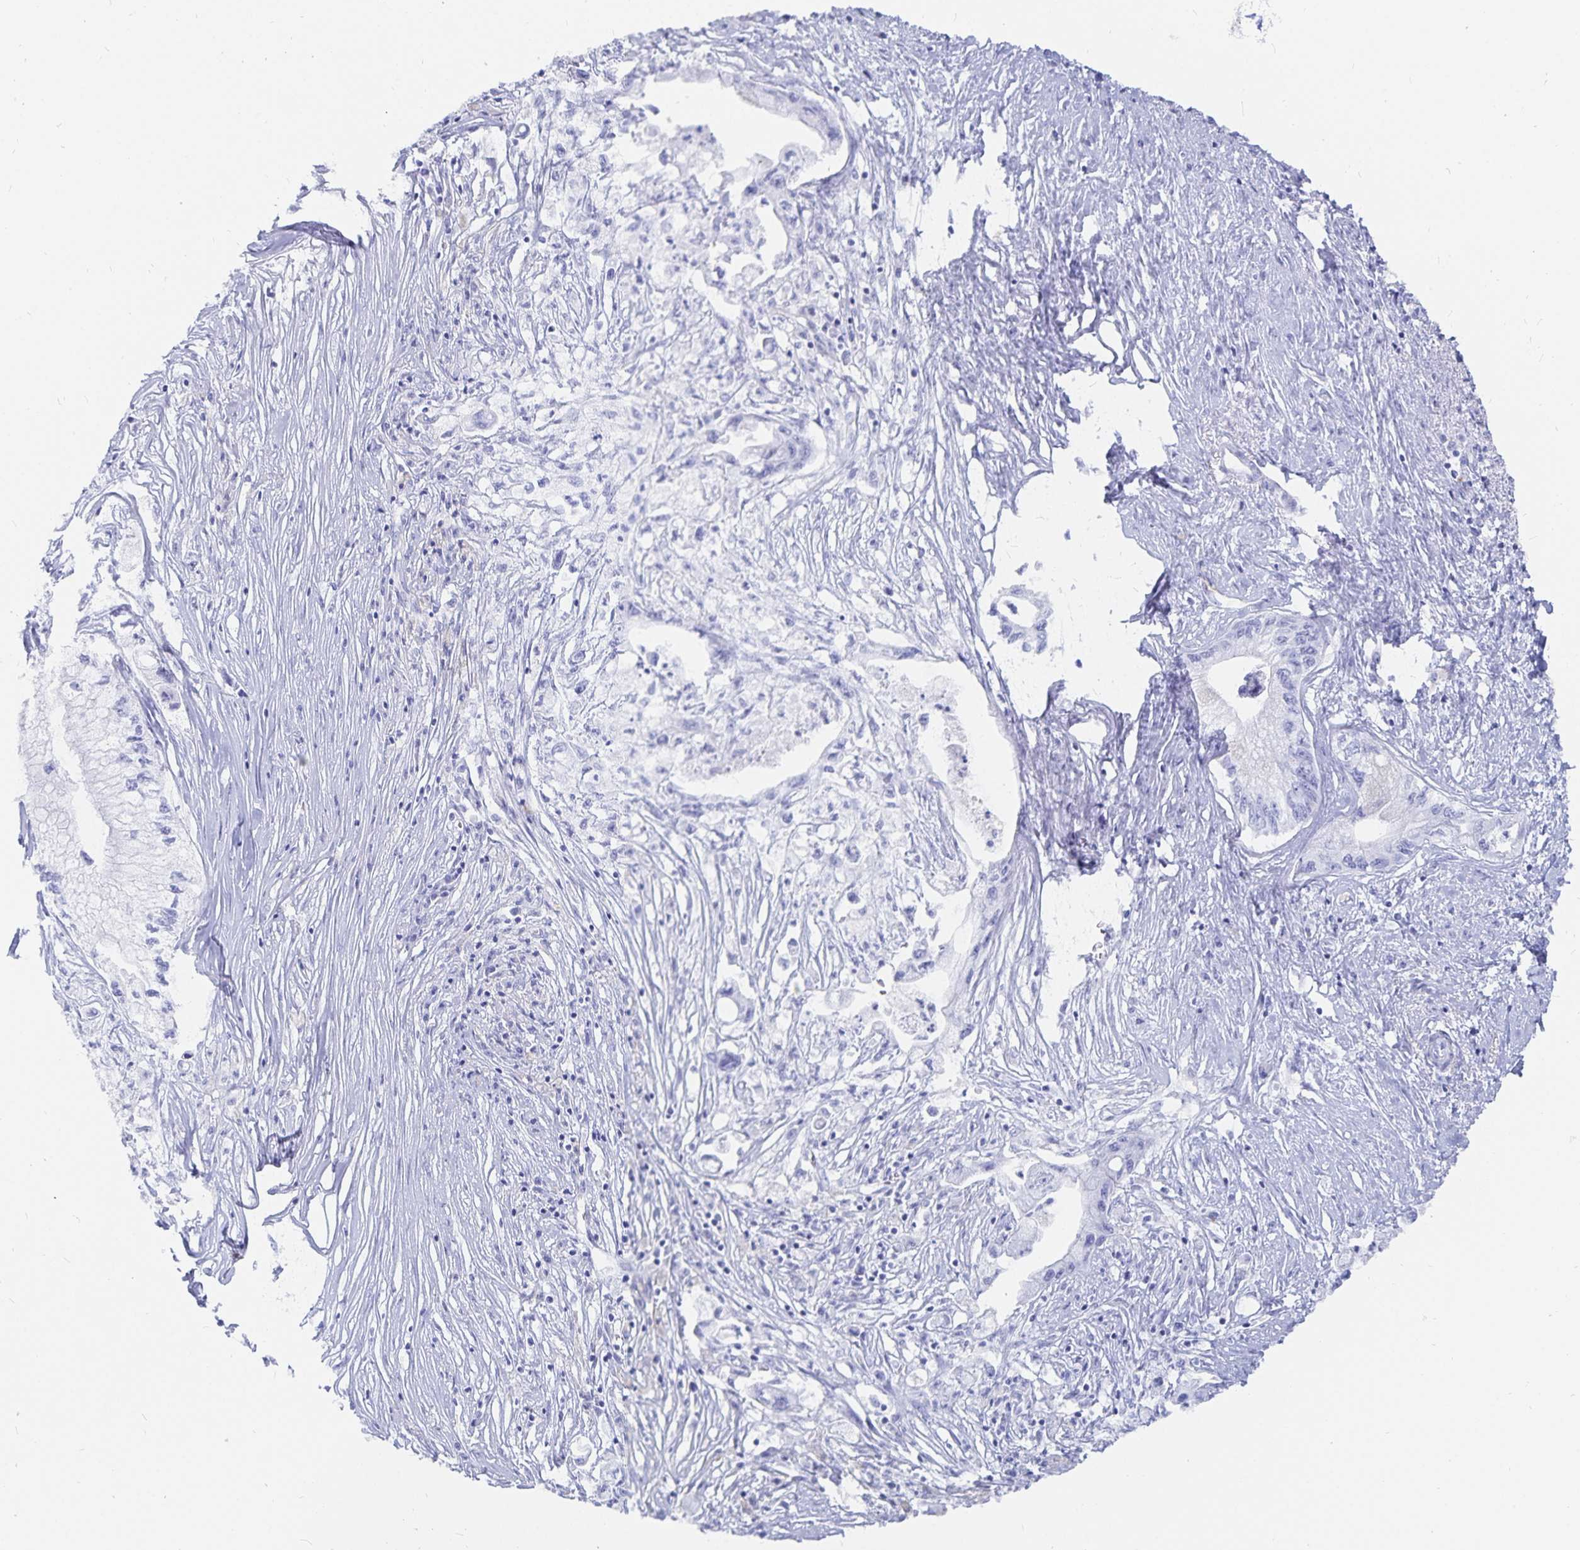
{"staining": {"intensity": "negative", "quantity": "none", "location": "none"}, "tissue": "pancreatic cancer", "cell_type": "Tumor cells", "image_type": "cancer", "snomed": [{"axis": "morphology", "description": "Adenocarcinoma, NOS"}, {"axis": "topography", "description": "Pancreas"}], "caption": "This micrograph is of adenocarcinoma (pancreatic) stained with immunohistochemistry to label a protein in brown with the nuclei are counter-stained blue. There is no staining in tumor cells. Nuclei are stained in blue.", "gene": "INSL5", "patient": {"sex": "male", "age": 61}}